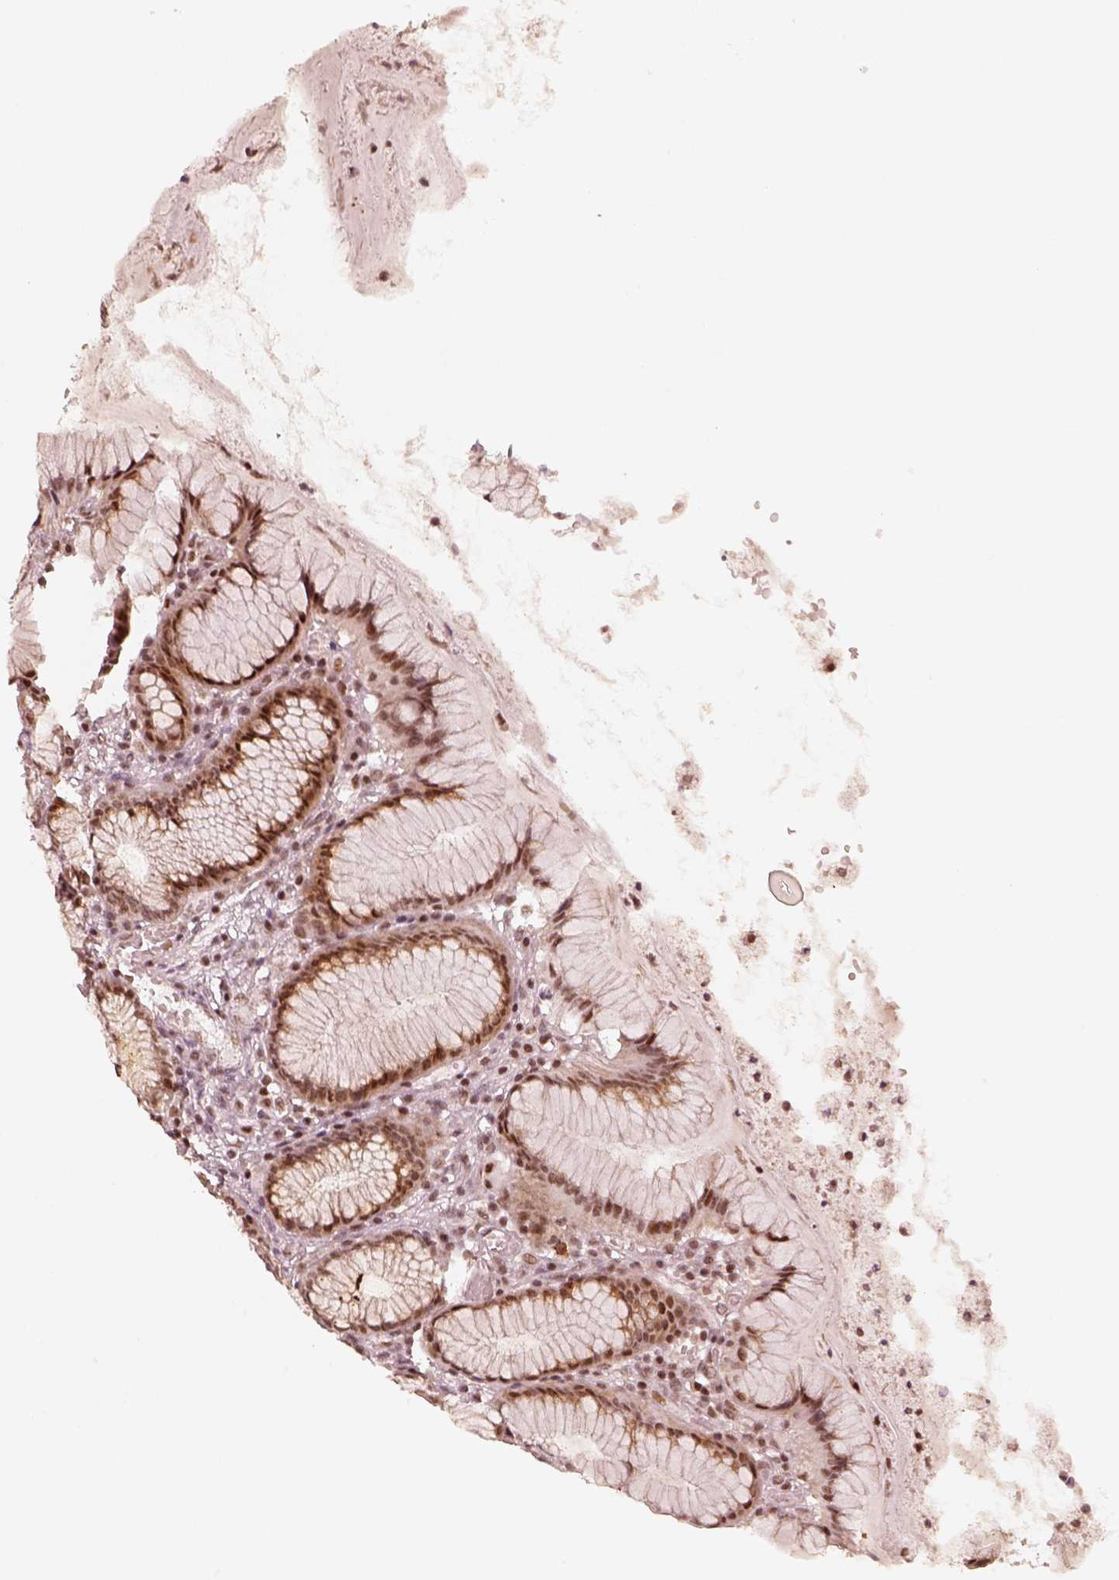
{"staining": {"intensity": "strong", "quantity": ">75%", "location": "nuclear"}, "tissue": "stomach", "cell_type": "Glandular cells", "image_type": "normal", "snomed": [{"axis": "morphology", "description": "Normal tissue, NOS"}, {"axis": "topography", "description": "Stomach"}], "caption": "Immunohistochemistry histopathology image of normal stomach: human stomach stained using immunohistochemistry (IHC) reveals high levels of strong protein expression localized specifically in the nuclear of glandular cells, appearing as a nuclear brown color.", "gene": "GMEB2", "patient": {"sex": "male", "age": 55}}